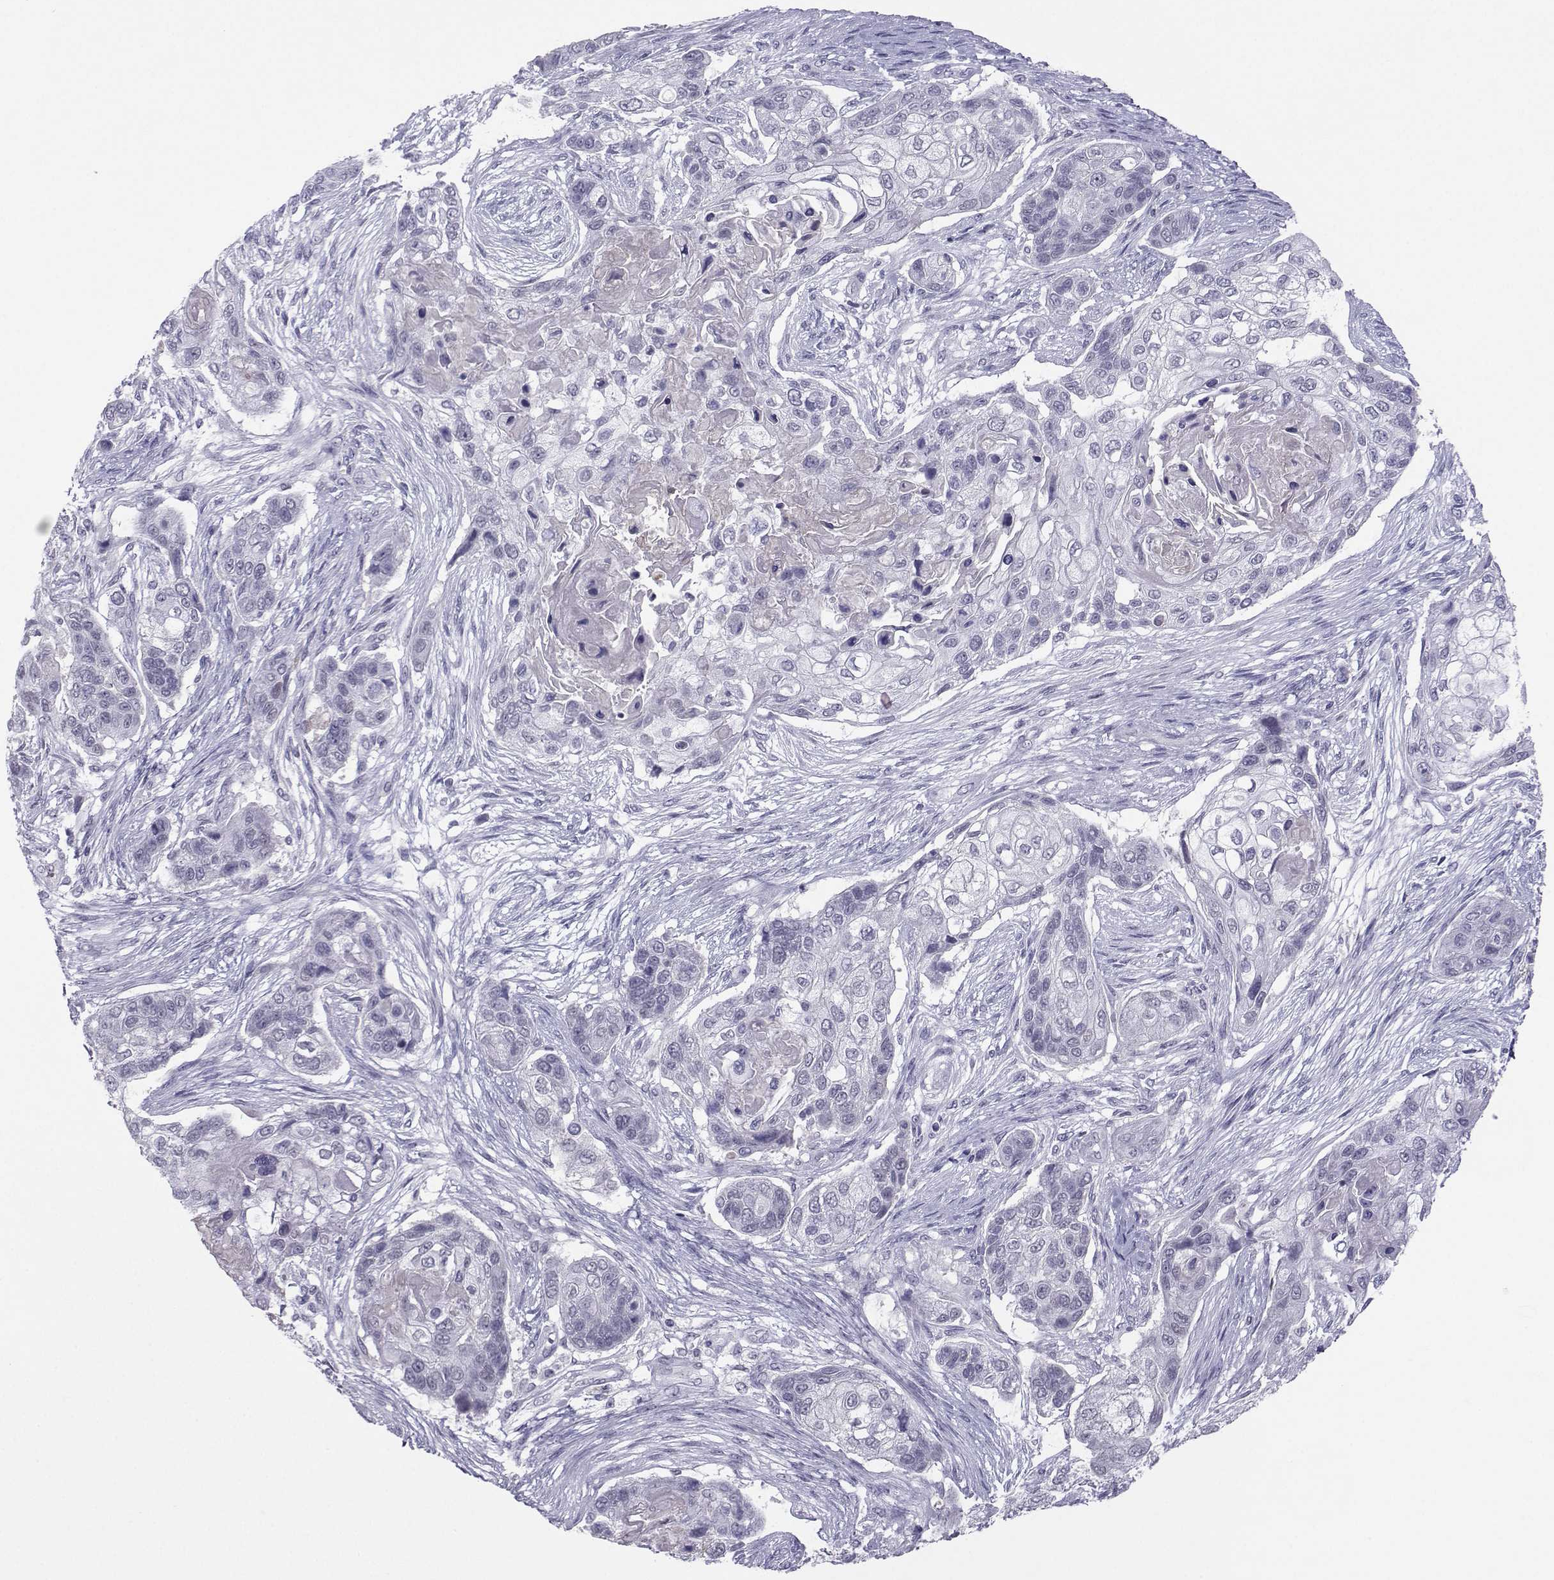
{"staining": {"intensity": "negative", "quantity": "none", "location": "none"}, "tissue": "lung cancer", "cell_type": "Tumor cells", "image_type": "cancer", "snomed": [{"axis": "morphology", "description": "Squamous cell carcinoma, NOS"}, {"axis": "topography", "description": "Lung"}], "caption": "High magnification brightfield microscopy of squamous cell carcinoma (lung) stained with DAB (3,3'-diaminobenzidine) (brown) and counterstained with hematoxylin (blue): tumor cells show no significant staining.", "gene": "LHX1", "patient": {"sex": "male", "age": 69}}